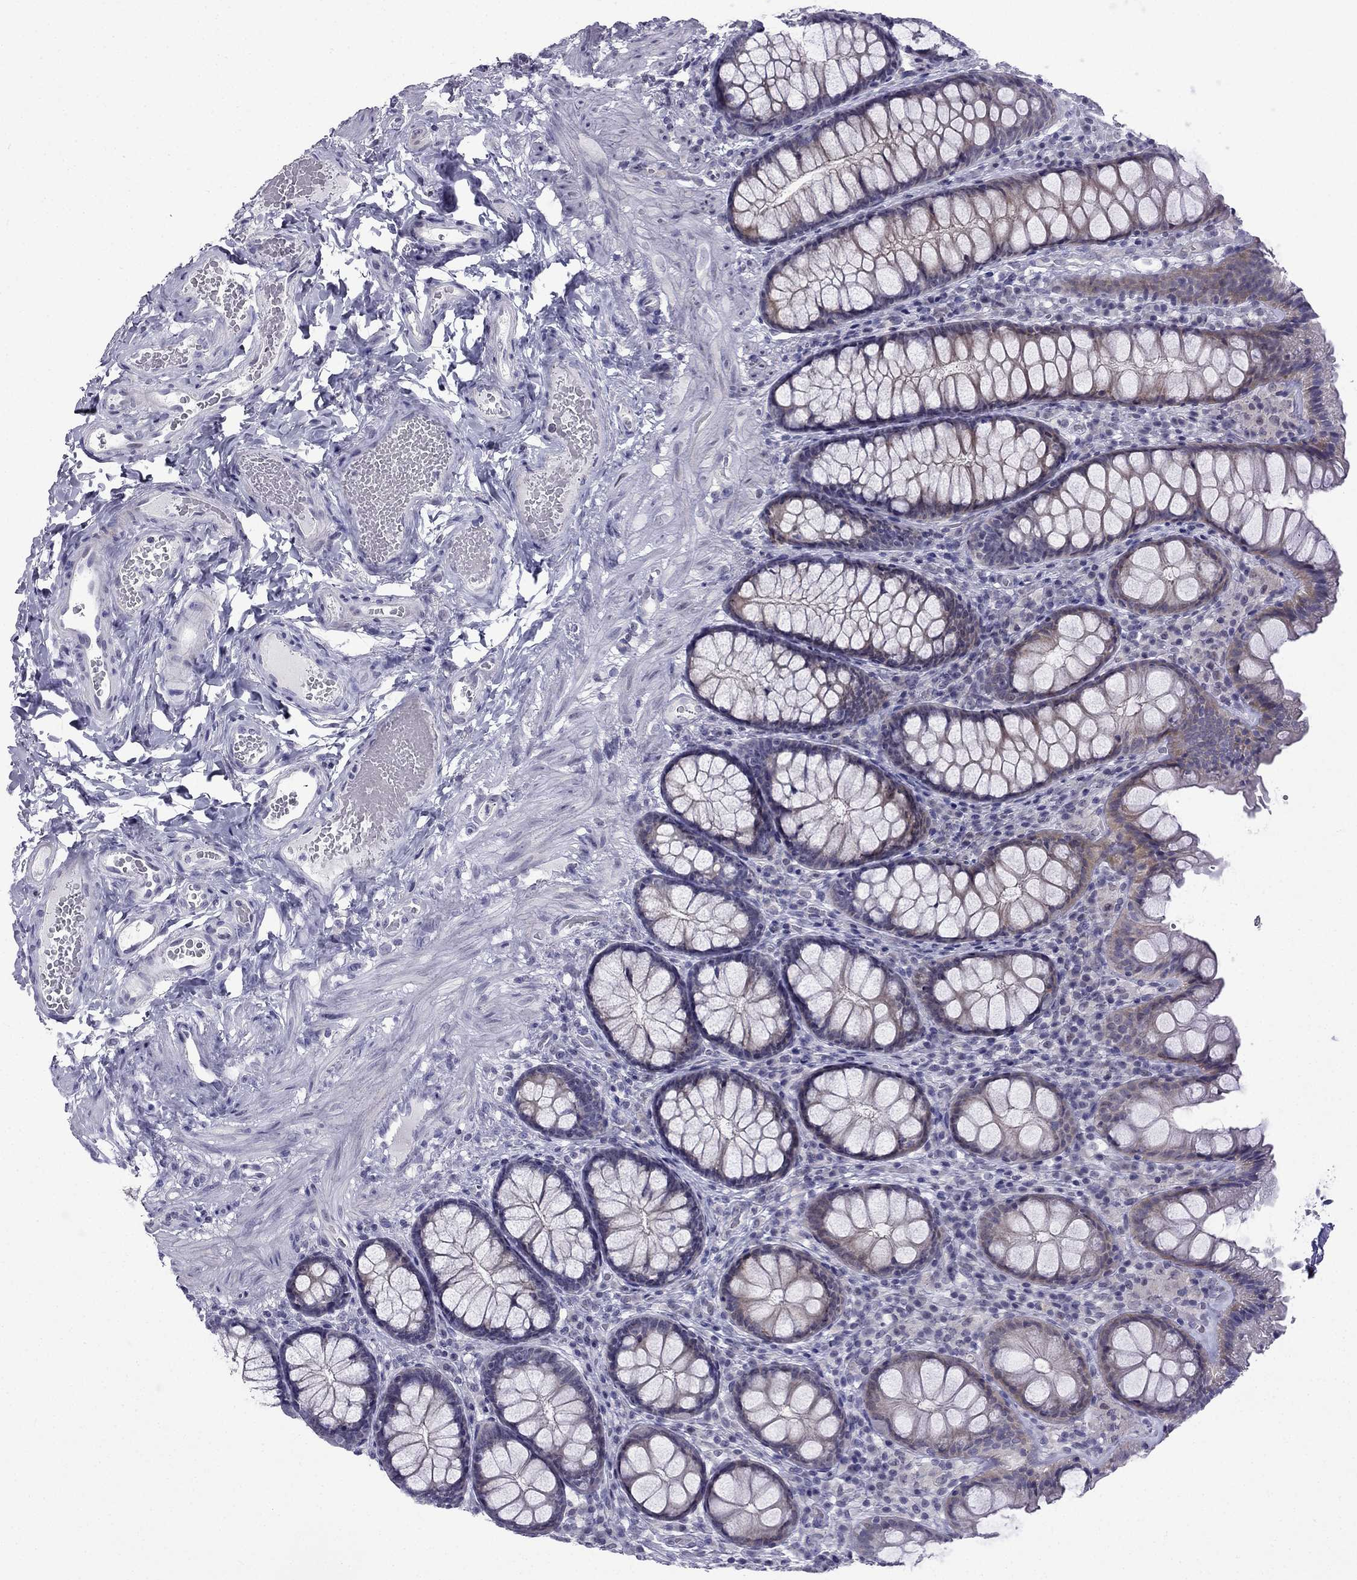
{"staining": {"intensity": "negative", "quantity": "none", "location": "none"}, "tissue": "colon", "cell_type": "Endothelial cells", "image_type": "normal", "snomed": [{"axis": "morphology", "description": "Normal tissue, NOS"}, {"axis": "topography", "description": "Colon"}], "caption": "Immunohistochemistry of benign human colon exhibits no staining in endothelial cells. Brightfield microscopy of immunohistochemistry stained with DAB (3,3'-diaminobenzidine) (brown) and hematoxylin (blue), captured at high magnification.", "gene": "POM121L12", "patient": {"sex": "female", "age": 86}}